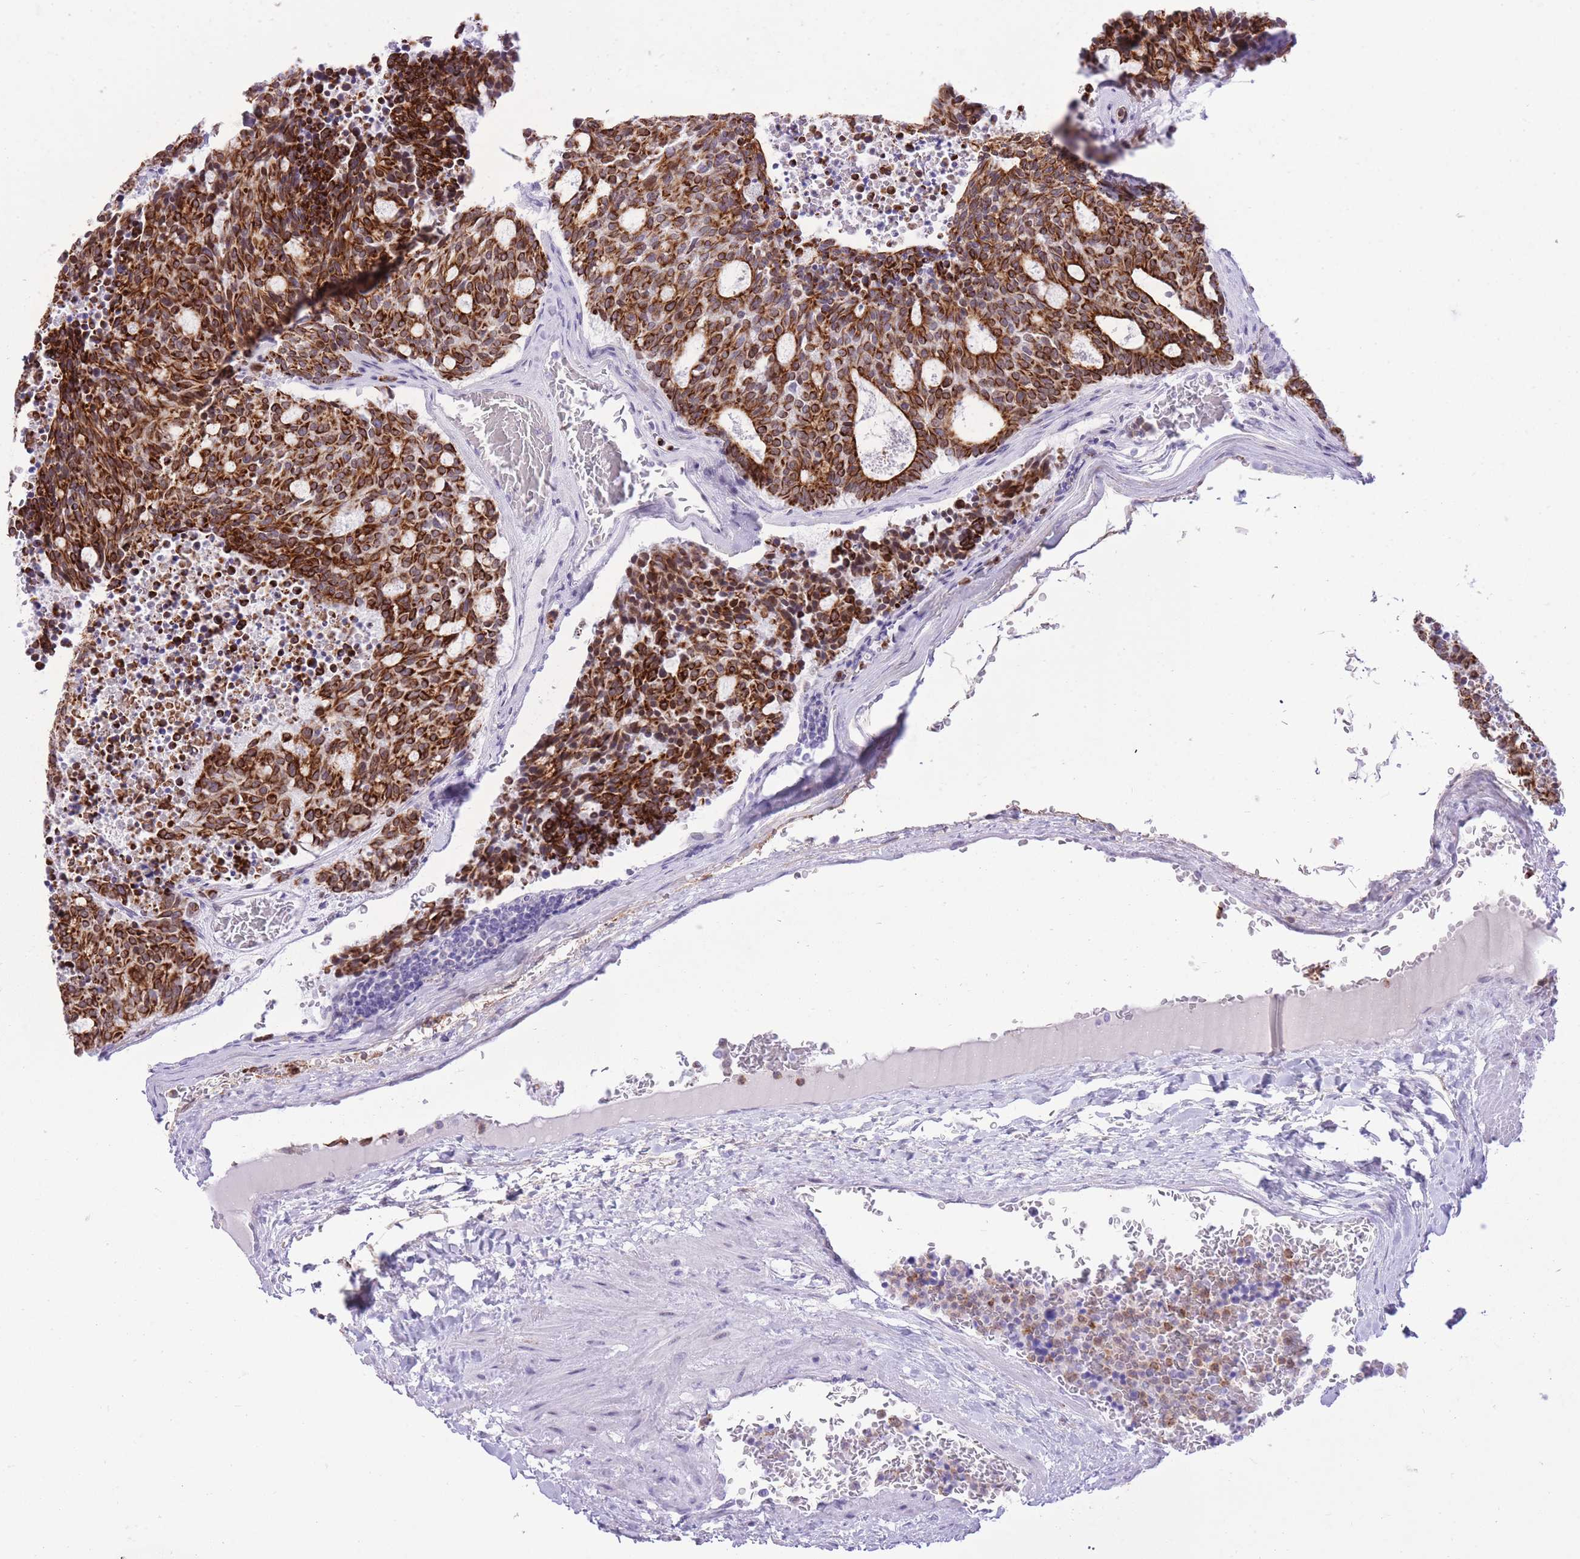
{"staining": {"intensity": "strong", "quantity": ">75%", "location": "cytoplasmic/membranous"}, "tissue": "carcinoid", "cell_type": "Tumor cells", "image_type": "cancer", "snomed": [{"axis": "morphology", "description": "Carcinoid, malignant, NOS"}, {"axis": "topography", "description": "Pancreas"}], "caption": "Brown immunohistochemical staining in carcinoid (malignant) reveals strong cytoplasmic/membranous staining in about >75% of tumor cells.", "gene": "MEIS3", "patient": {"sex": "female", "age": 54}}